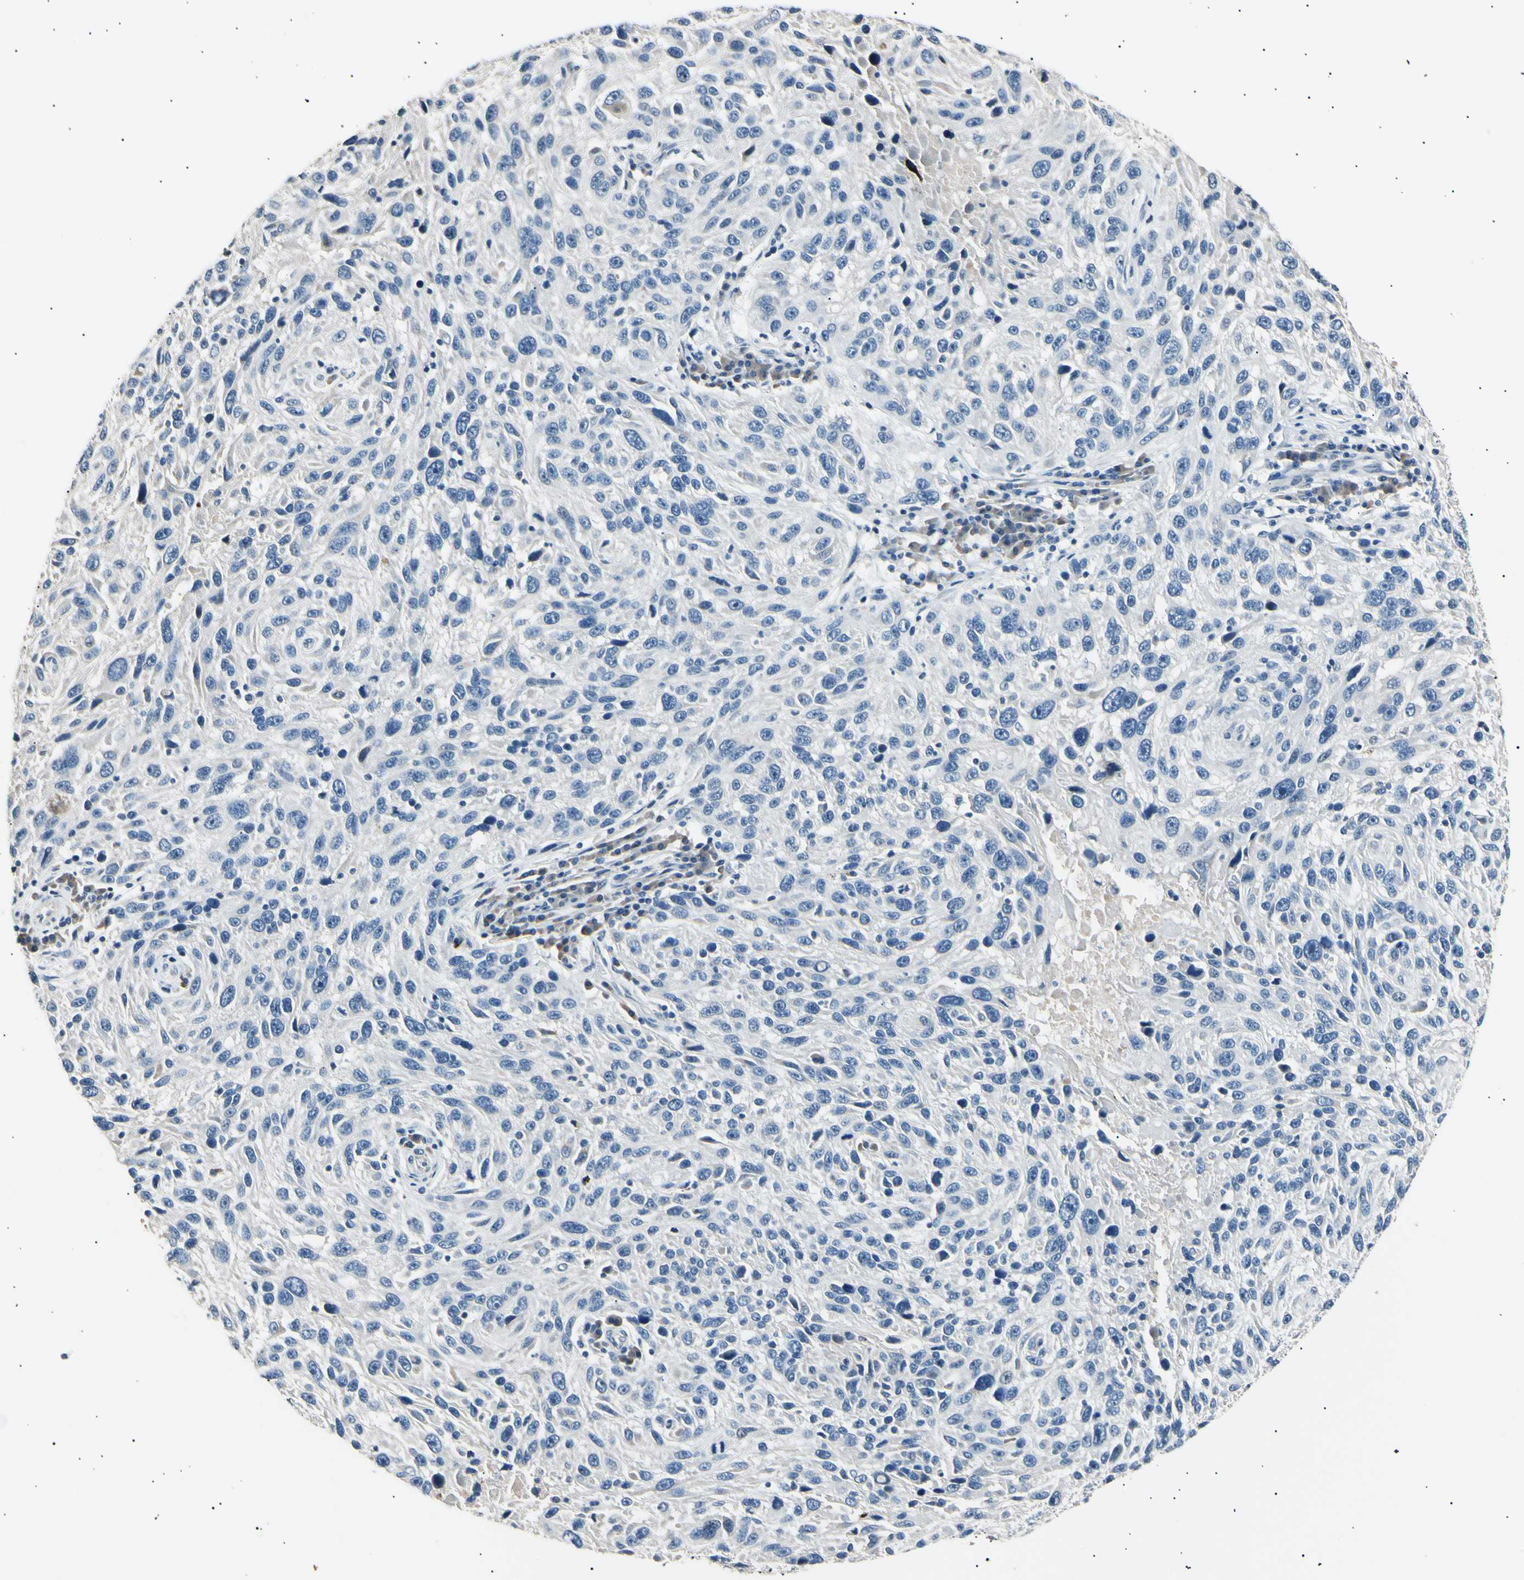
{"staining": {"intensity": "negative", "quantity": "none", "location": "none"}, "tissue": "melanoma", "cell_type": "Tumor cells", "image_type": "cancer", "snomed": [{"axis": "morphology", "description": "Malignant melanoma, NOS"}, {"axis": "topography", "description": "Skin"}], "caption": "Immunohistochemistry of human melanoma exhibits no expression in tumor cells. (Stains: DAB immunohistochemistry with hematoxylin counter stain, Microscopy: brightfield microscopy at high magnification).", "gene": "LDLR", "patient": {"sex": "male", "age": 53}}